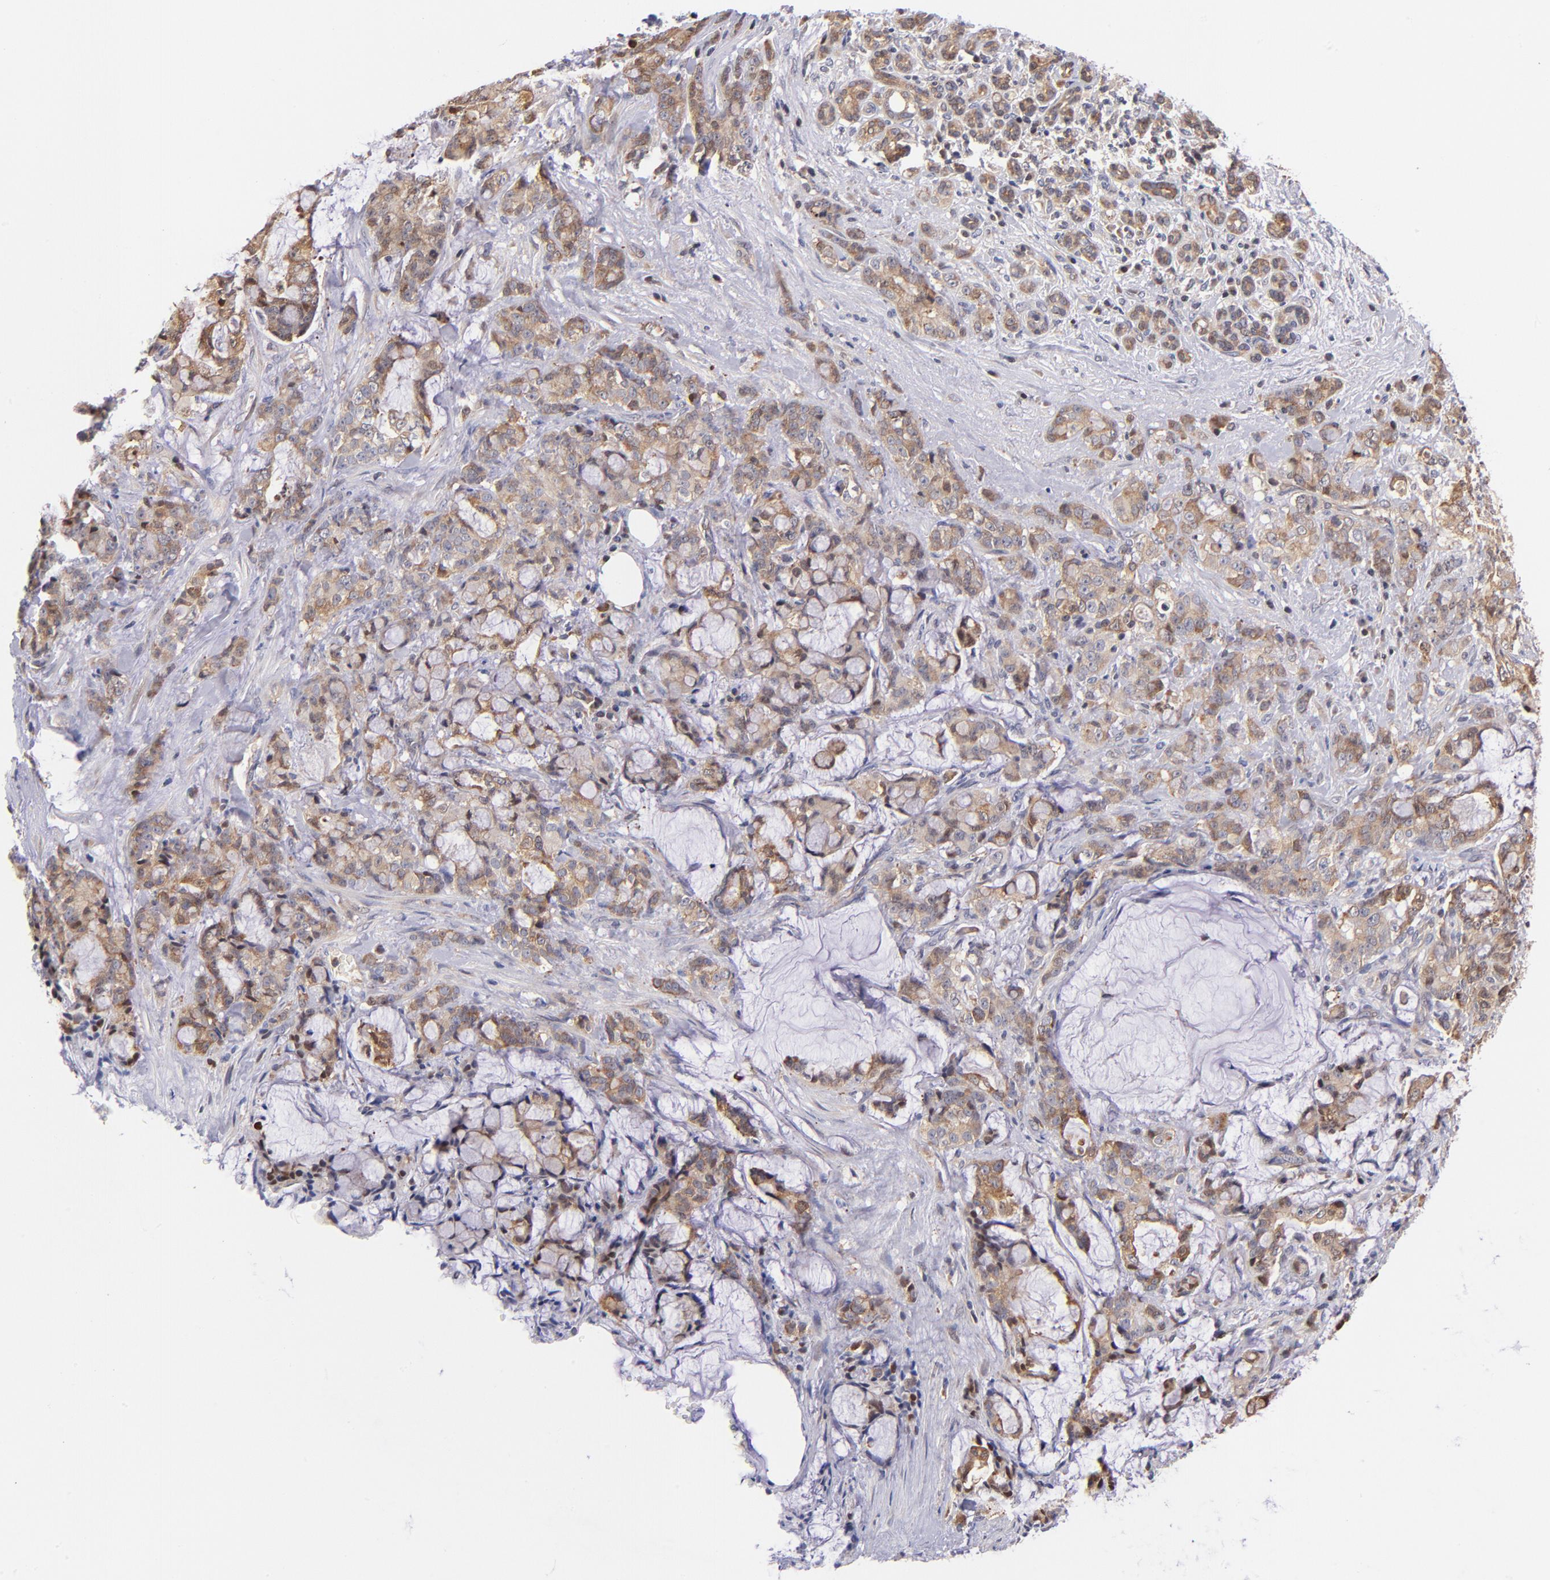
{"staining": {"intensity": "weak", "quantity": ">75%", "location": "cytoplasmic/membranous,nuclear"}, "tissue": "pancreatic cancer", "cell_type": "Tumor cells", "image_type": "cancer", "snomed": [{"axis": "morphology", "description": "Adenocarcinoma, NOS"}, {"axis": "topography", "description": "Pancreas"}], "caption": "This is a micrograph of immunohistochemistry (IHC) staining of pancreatic cancer, which shows weak positivity in the cytoplasmic/membranous and nuclear of tumor cells.", "gene": "YWHAB", "patient": {"sex": "female", "age": 73}}